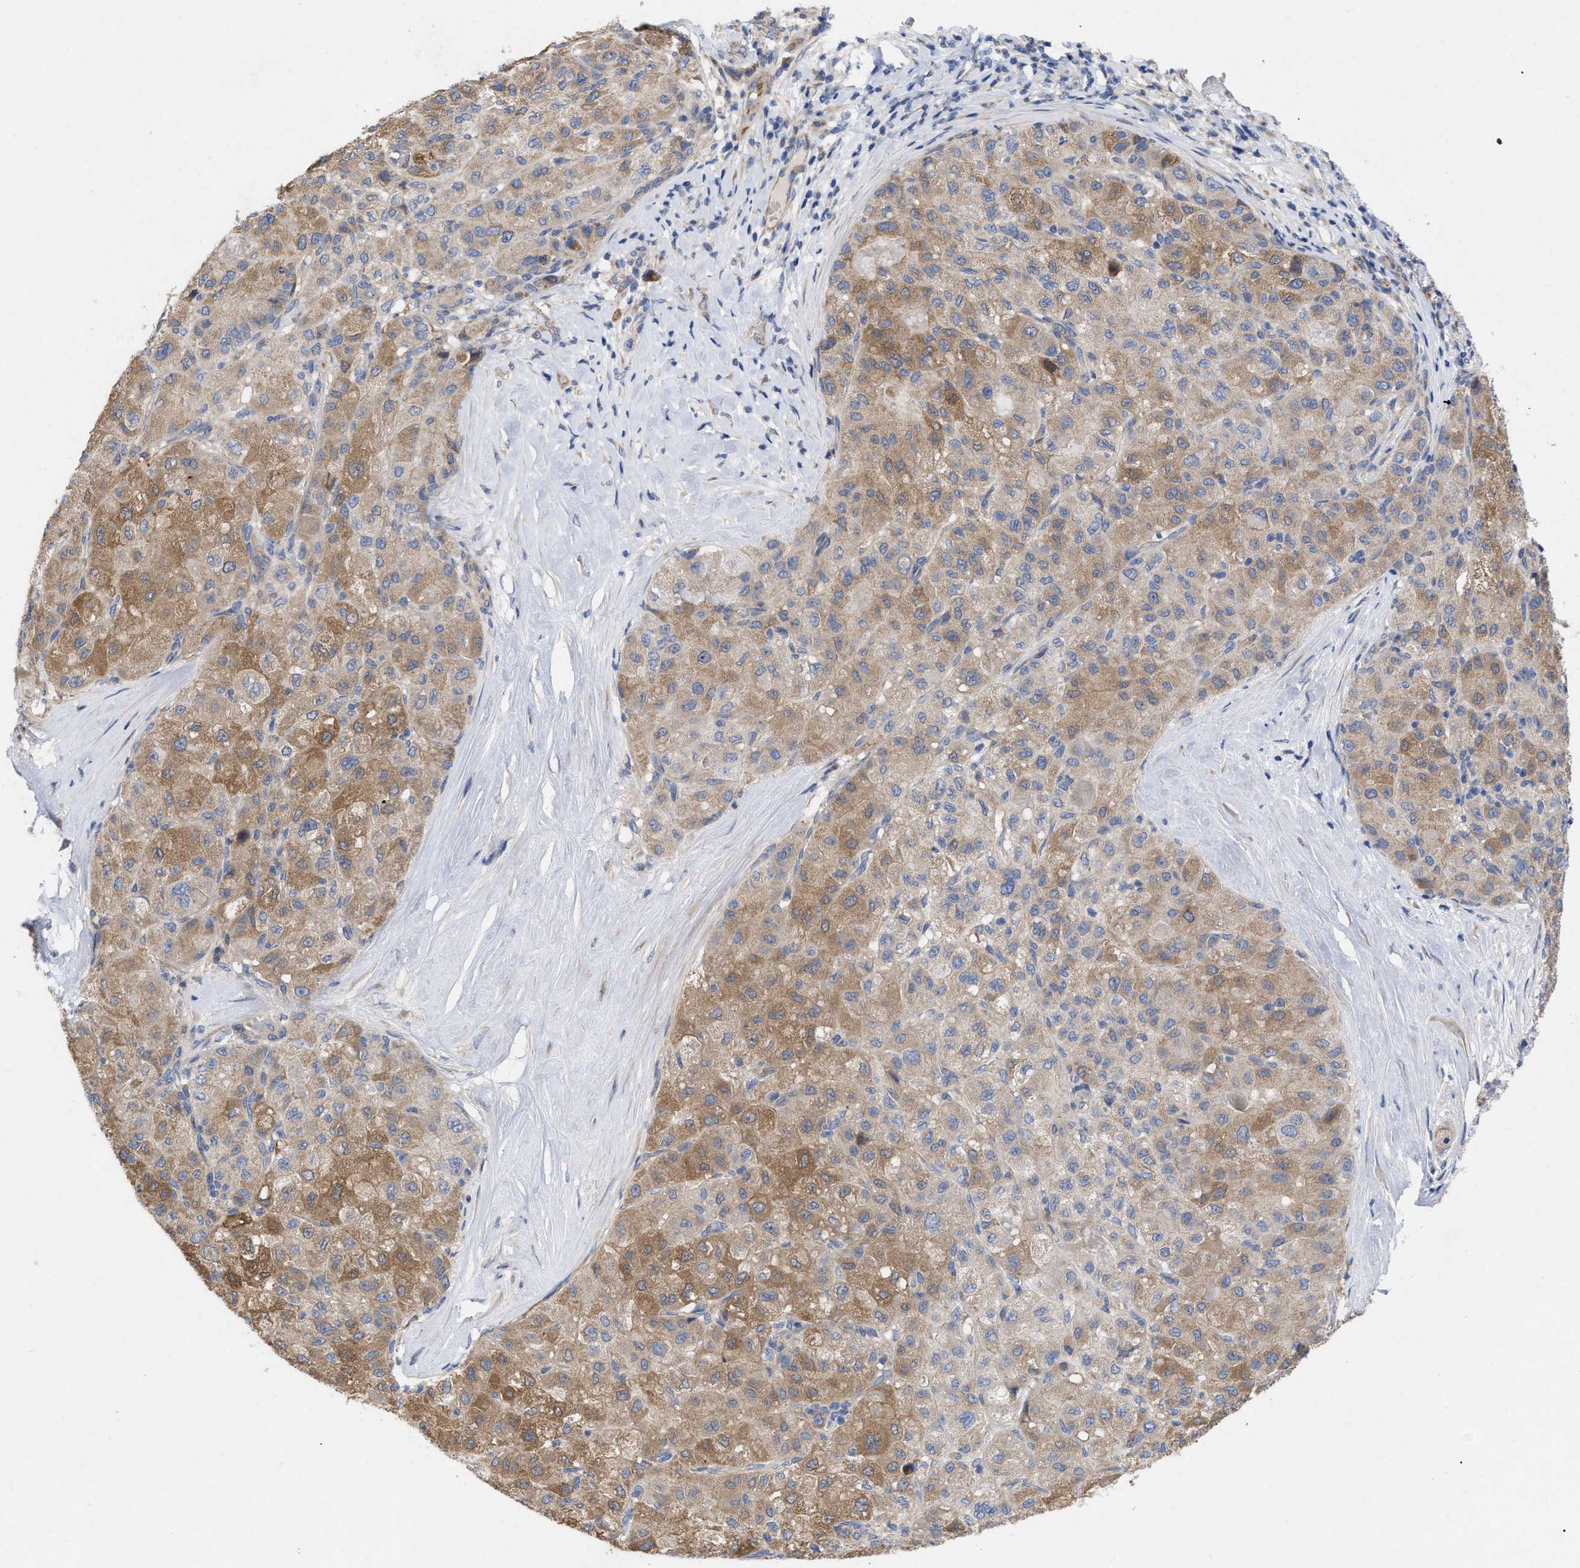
{"staining": {"intensity": "moderate", "quantity": ">75%", "location": "cytoplasmic/membranous"}, "tissue": "liver cancer", "cell_type": "Tumor cells", "image_type": "cancer", "snomed": [{"axis": "morphology", "description": "Carcinoma, Hepatocellular, NOS"}, {"axis": "topography", "description": "Liver"}], "caption": "Brown immunohistochemical staining in human liver cancer (hepatocellular carcinoma) exhibits moderate cytoplasmic/membranous staining in about >75% of tumor cells.", "gene": "VIP", "patient": {"sex": "male", "age": 80}}